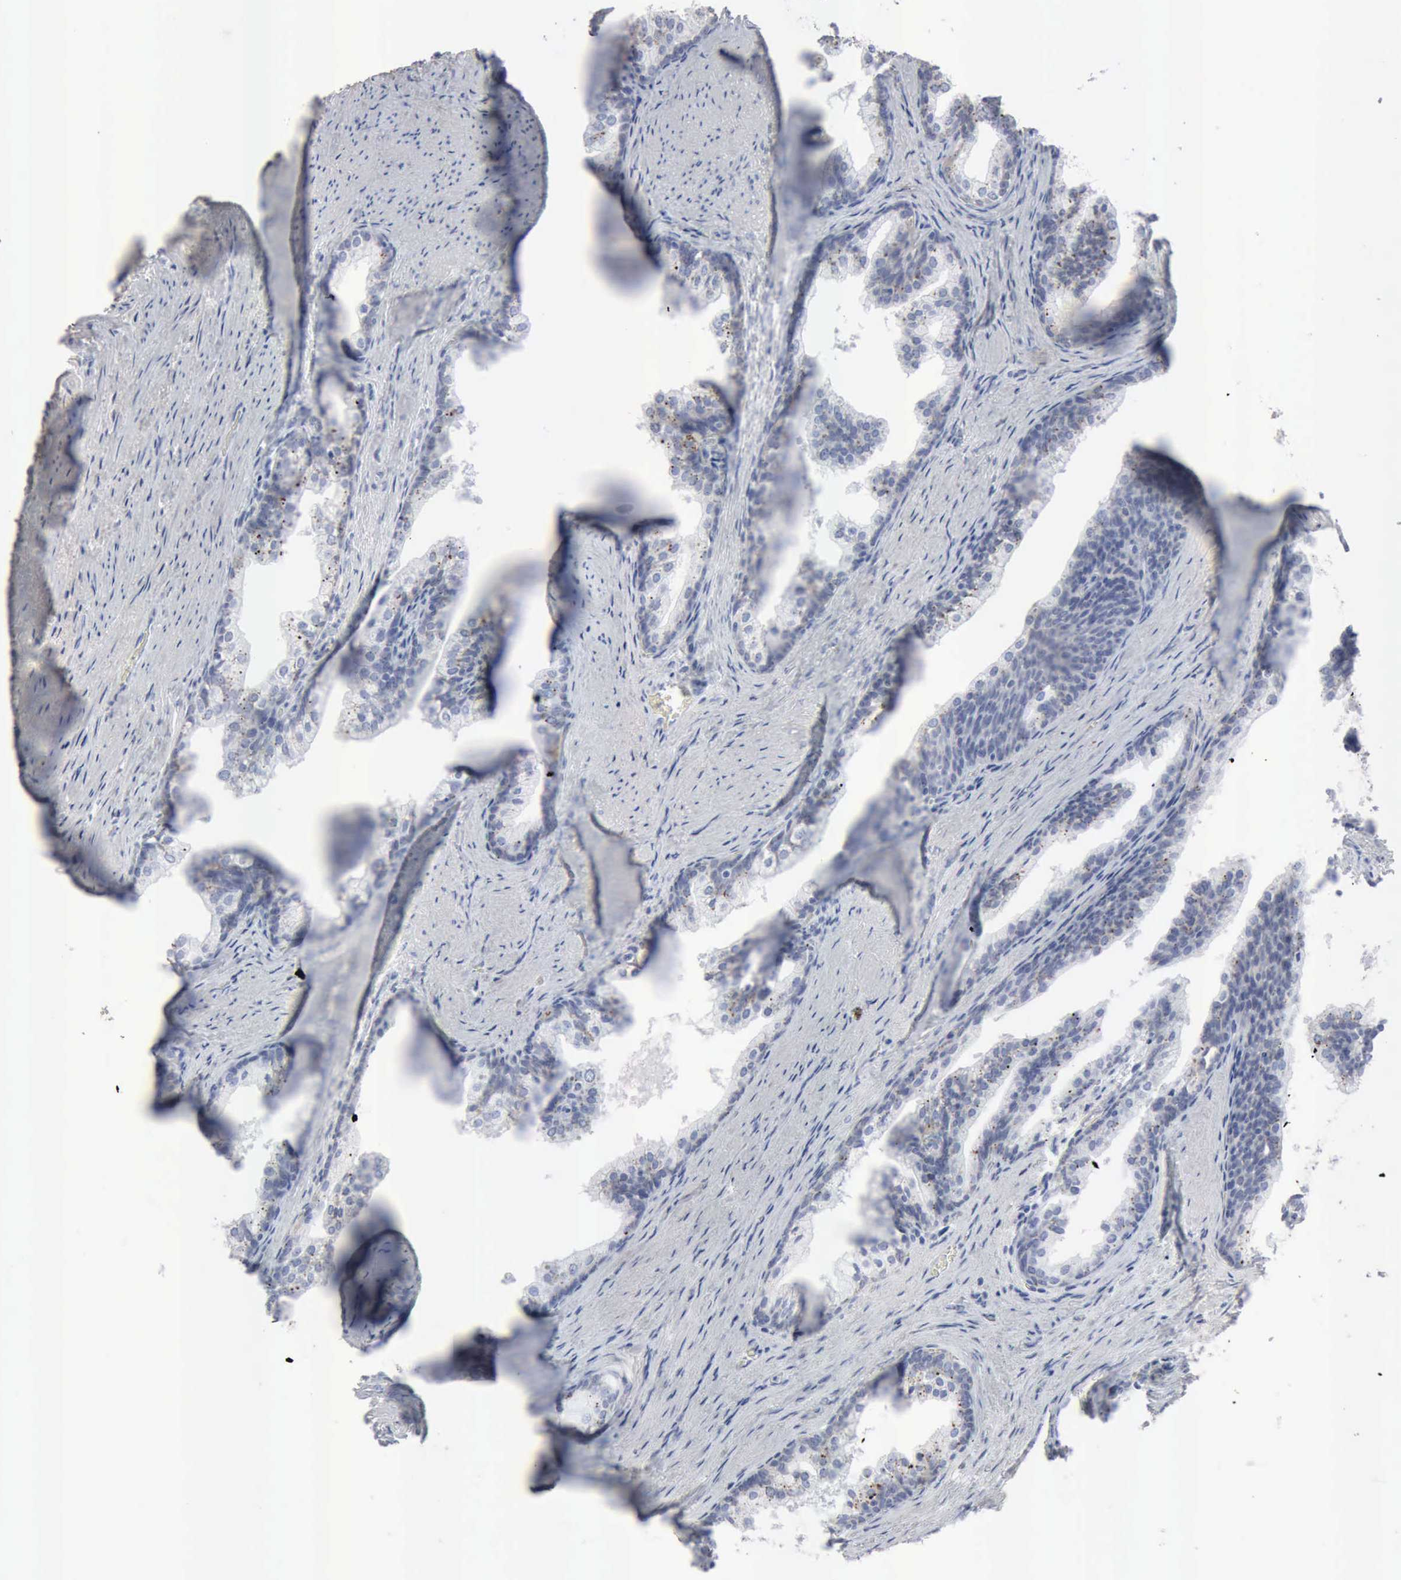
{"staining": {"intensity": "weak", "quantity": "25%-75%", "location": "cytoplasmic/membranous"}, "tissue": "prostate cancer", "cell_type": "Tumor cells", "image_type": "cancer", "snomed": [{"axis": "morphology", "description": "Adenocarcinoma, Medium grade"}, {"axis": "topography", "description": "Prostate"}], "caption": "DAB immunohistochemical staining of prostate cancer (adenocarcinoma (medium-grade)) exhibits weak cytoplasmic/membranous protein positivity in approximately 25%-75% of tumor cells. Using DAB (3,3'-diaminobenzidine) (brown) and hematoxylin (blue) stains, captured at high magnification using brightfield microscopy.", "gene": "GLA", "patient": {"sex": "male", "age": 60}}